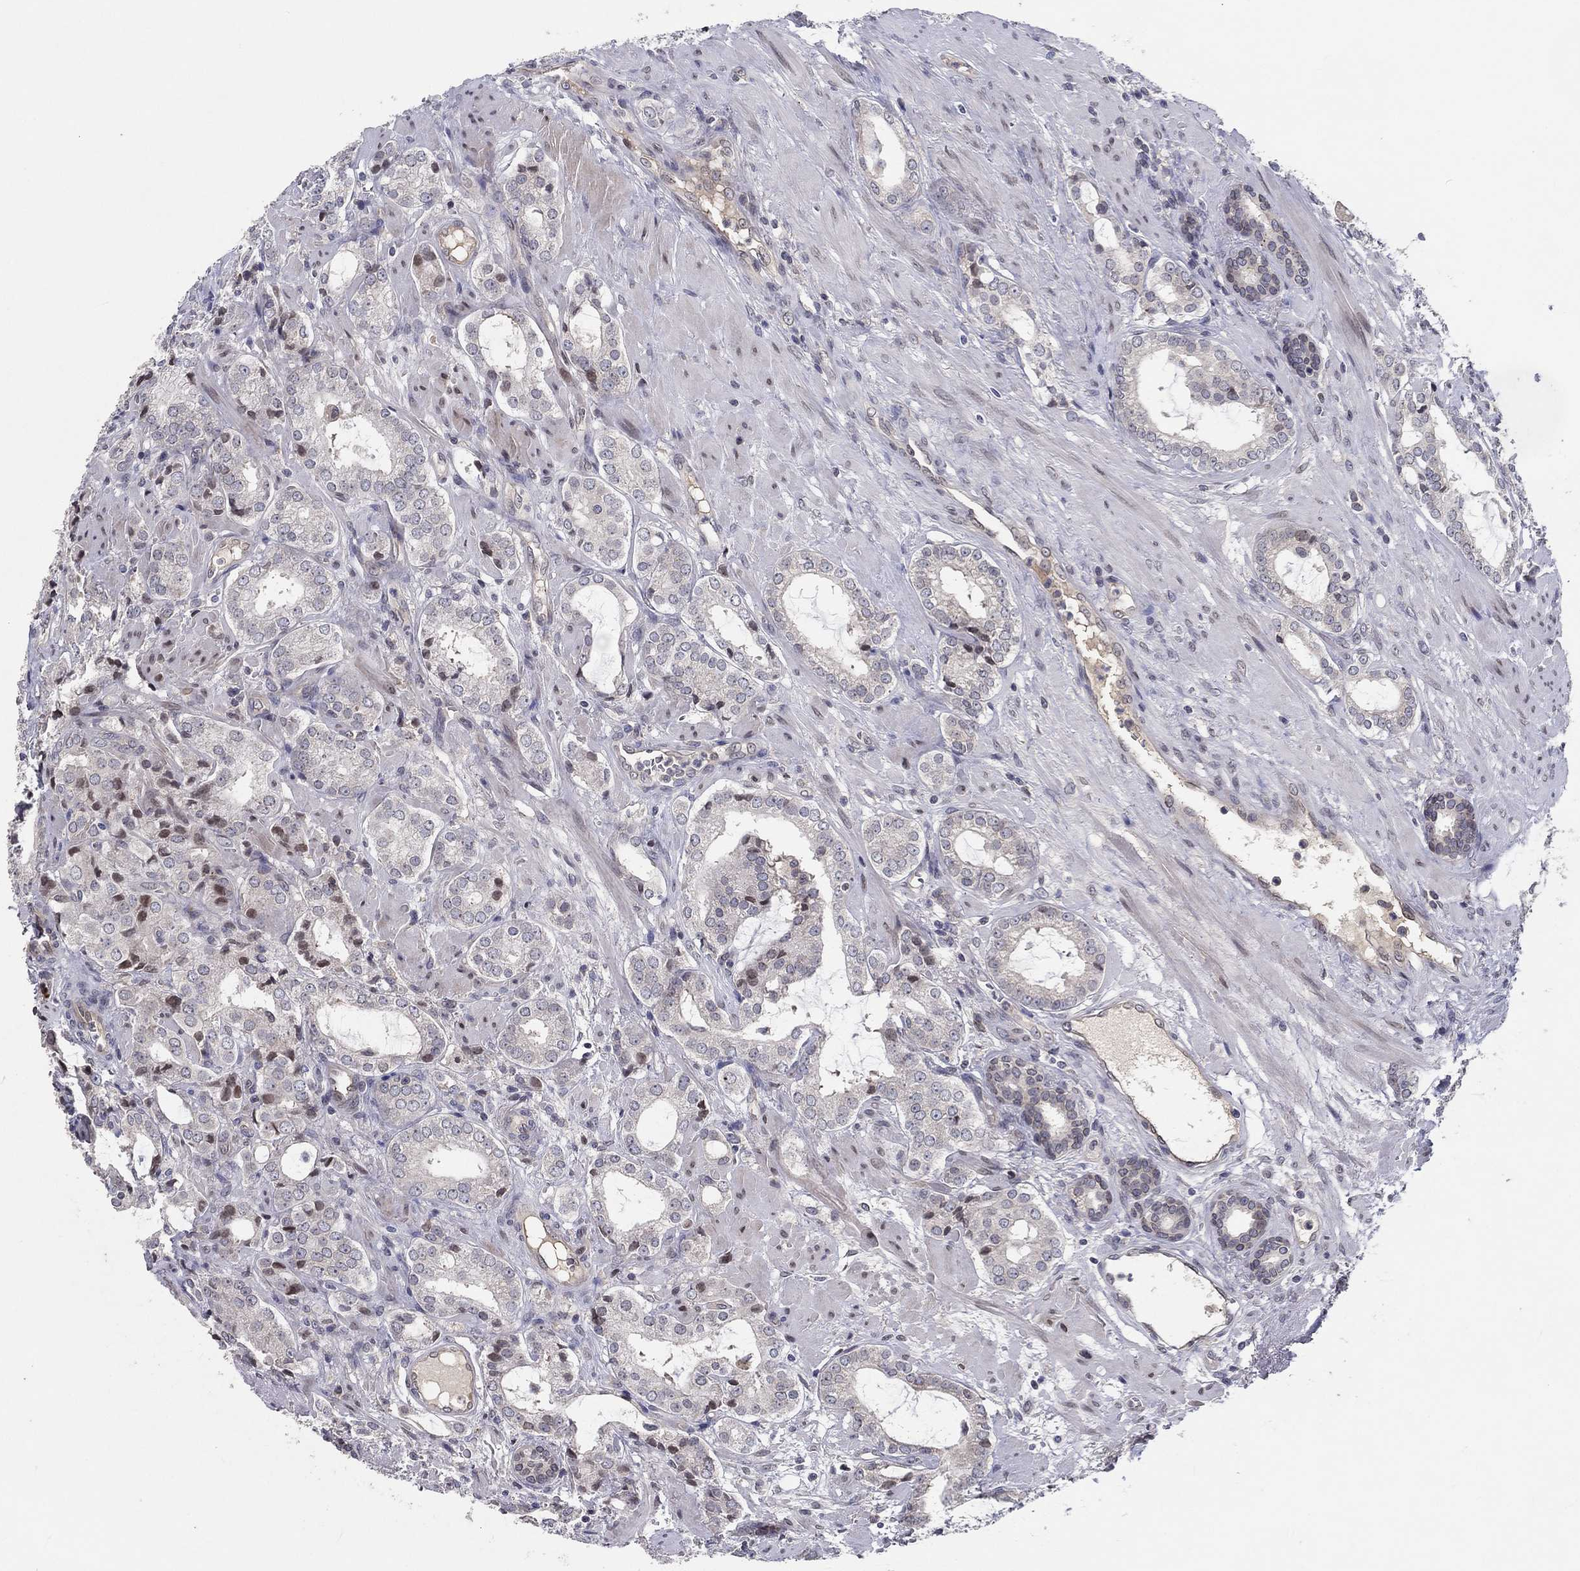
{"staining": {"intensity": "moderate", "quantity": "<25%", "location": "nuclear"}, "tissue": "prostate cancer", "cell_type": "Tumor cells", "image_type": "cancer", "snomed": [{"axis": "morphology", "description": "Adenocarcinoma, NOS"}, {"axis": "topography", "description": "Prostate"}], "caption": "A brown stain labels moderate nuclear staining of a protein in human prostate adenocarcinoma tumor cells. The protein of interest is shown in brown color, while the nuclei are stained blue.", "gene": "CETN3", "patient": {"sex": "male", "age": 66}}